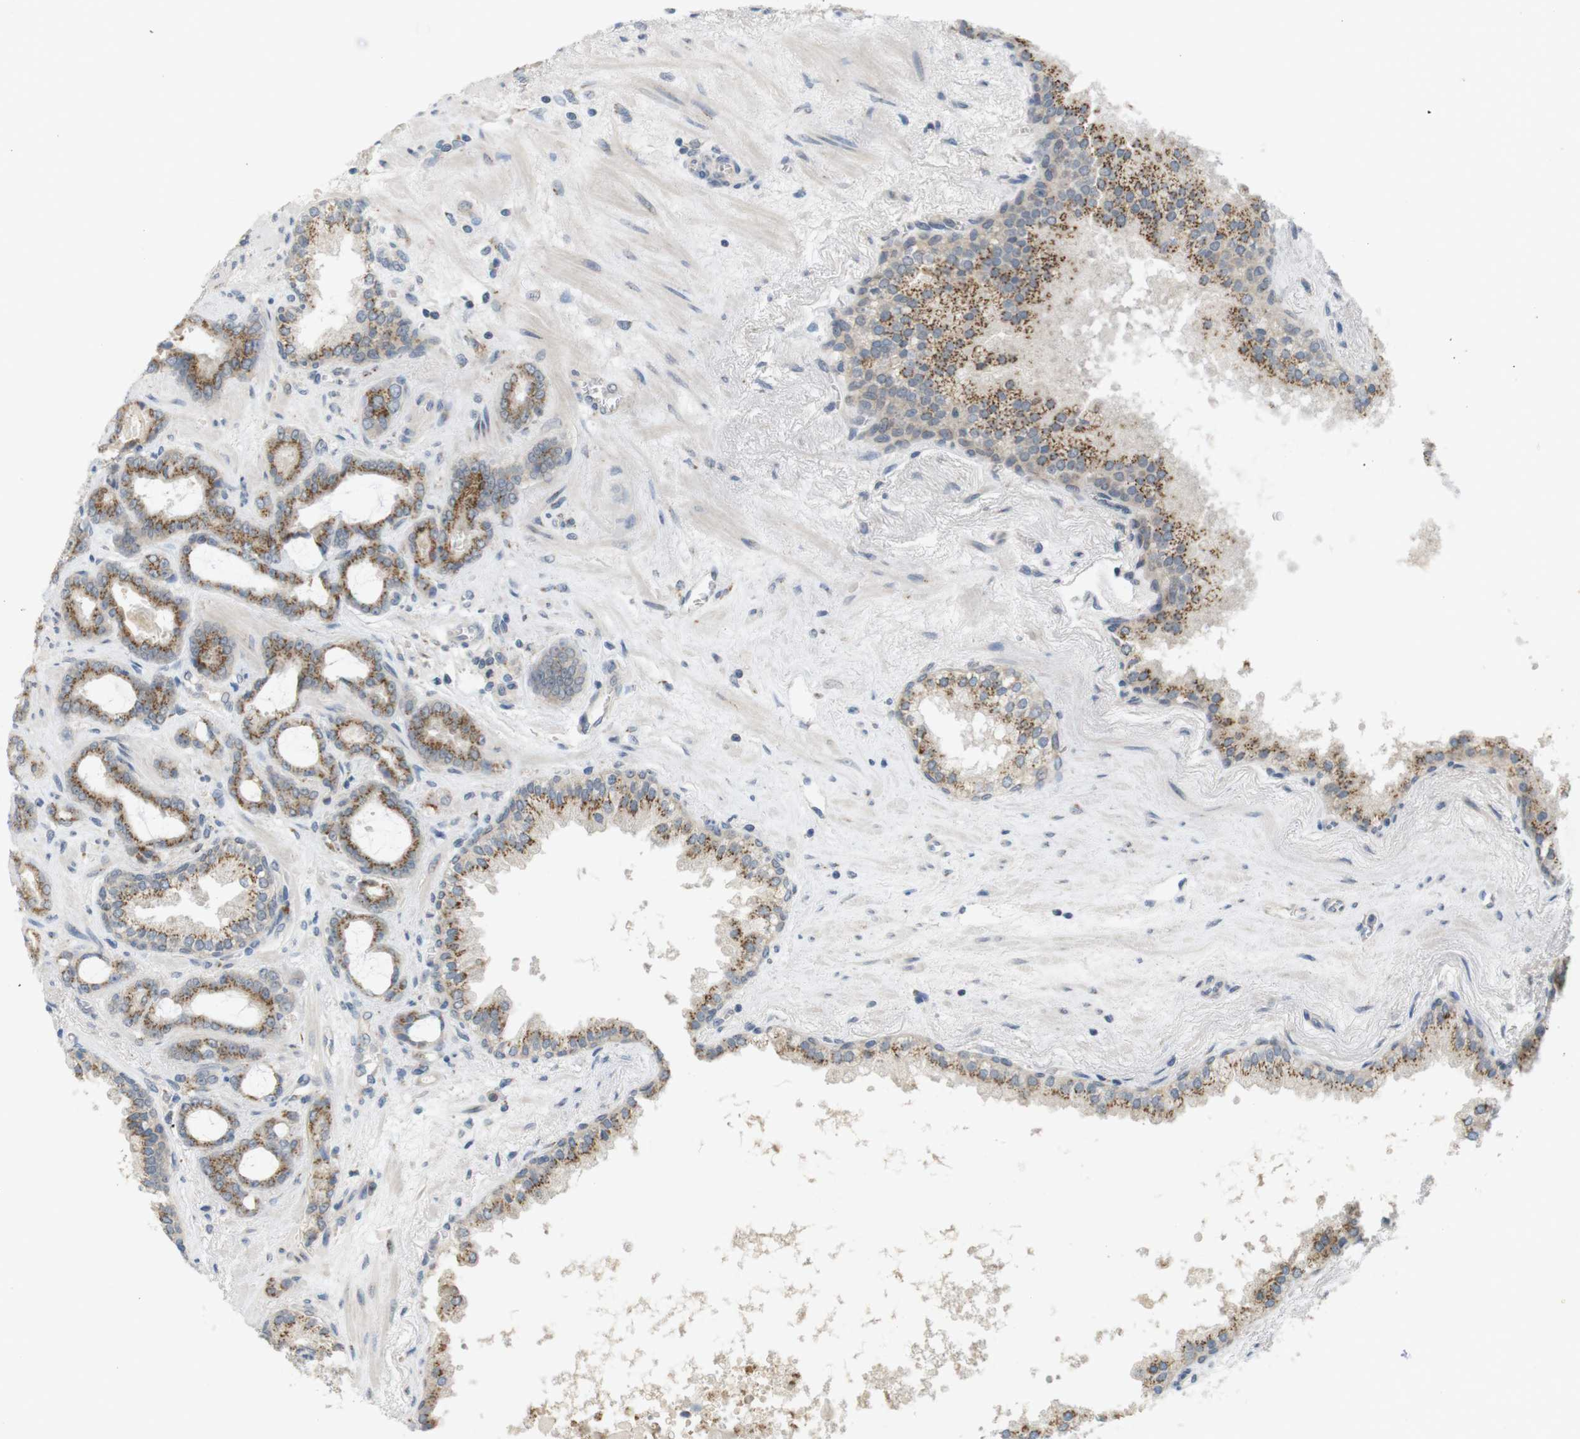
{"staining": {"intensity": "moderate", "quantity": ">75%", "location": "cytoplasmic/membranous"}, "tissue": "prostate cancer", "cell_type": "Tumor cells", "image_type": "cancer", "snomed": [{"axis": "morphology", "description": "Adenocarcinoma, Low grade"}, {"axis": "topography", "description": "Prostate"}], "caption": "Human prostate cancer (adenocarcinoma (low-grade)) stained for a protein (brown) displays moderate cytoplasmic/membranous positive expression in approximately >75% of tumor cells.", "gene": "YIPF3", "patient": {"sex": "male", "age": 60}}